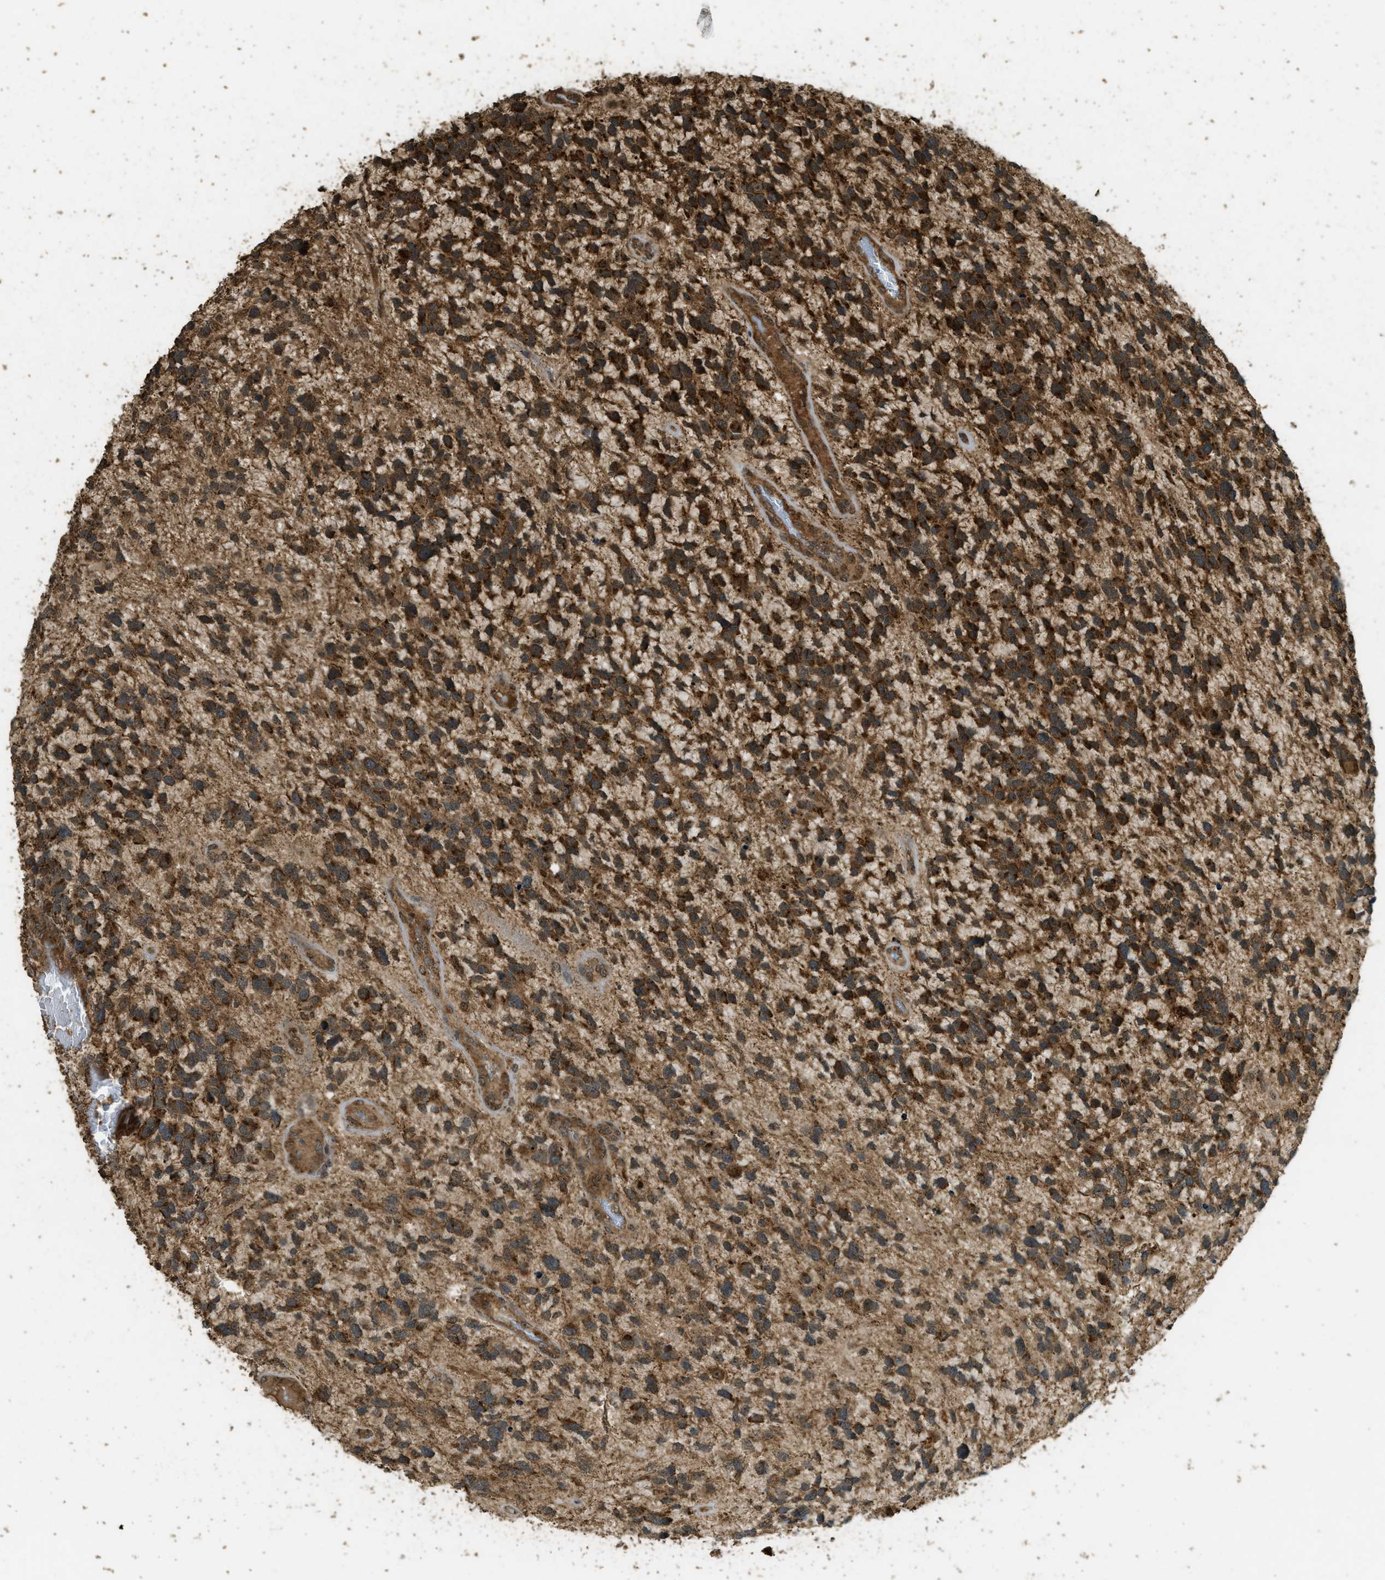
{"staining": {"intensity": "strong", "quantity": ">75%", "location": "cytoplasmic/membranous"}, "tissue": "glioma", "cell_type": "Tumor cells", "image_type": "cancer", "snomed": [{"axis": "morphology", "description": "Glioma, malignant, High grade"}, {"axis": "topography", "description": "Brain"}], "caption": "There is high levels of strong cytoplasmic/membranous positivity in tumor cells of malignant glioma (high-grade), as demonstrated by immunohistochemical staining (brown color).", "gene": "CTPS1", "patient": {"sex": "female", "age": 58}}